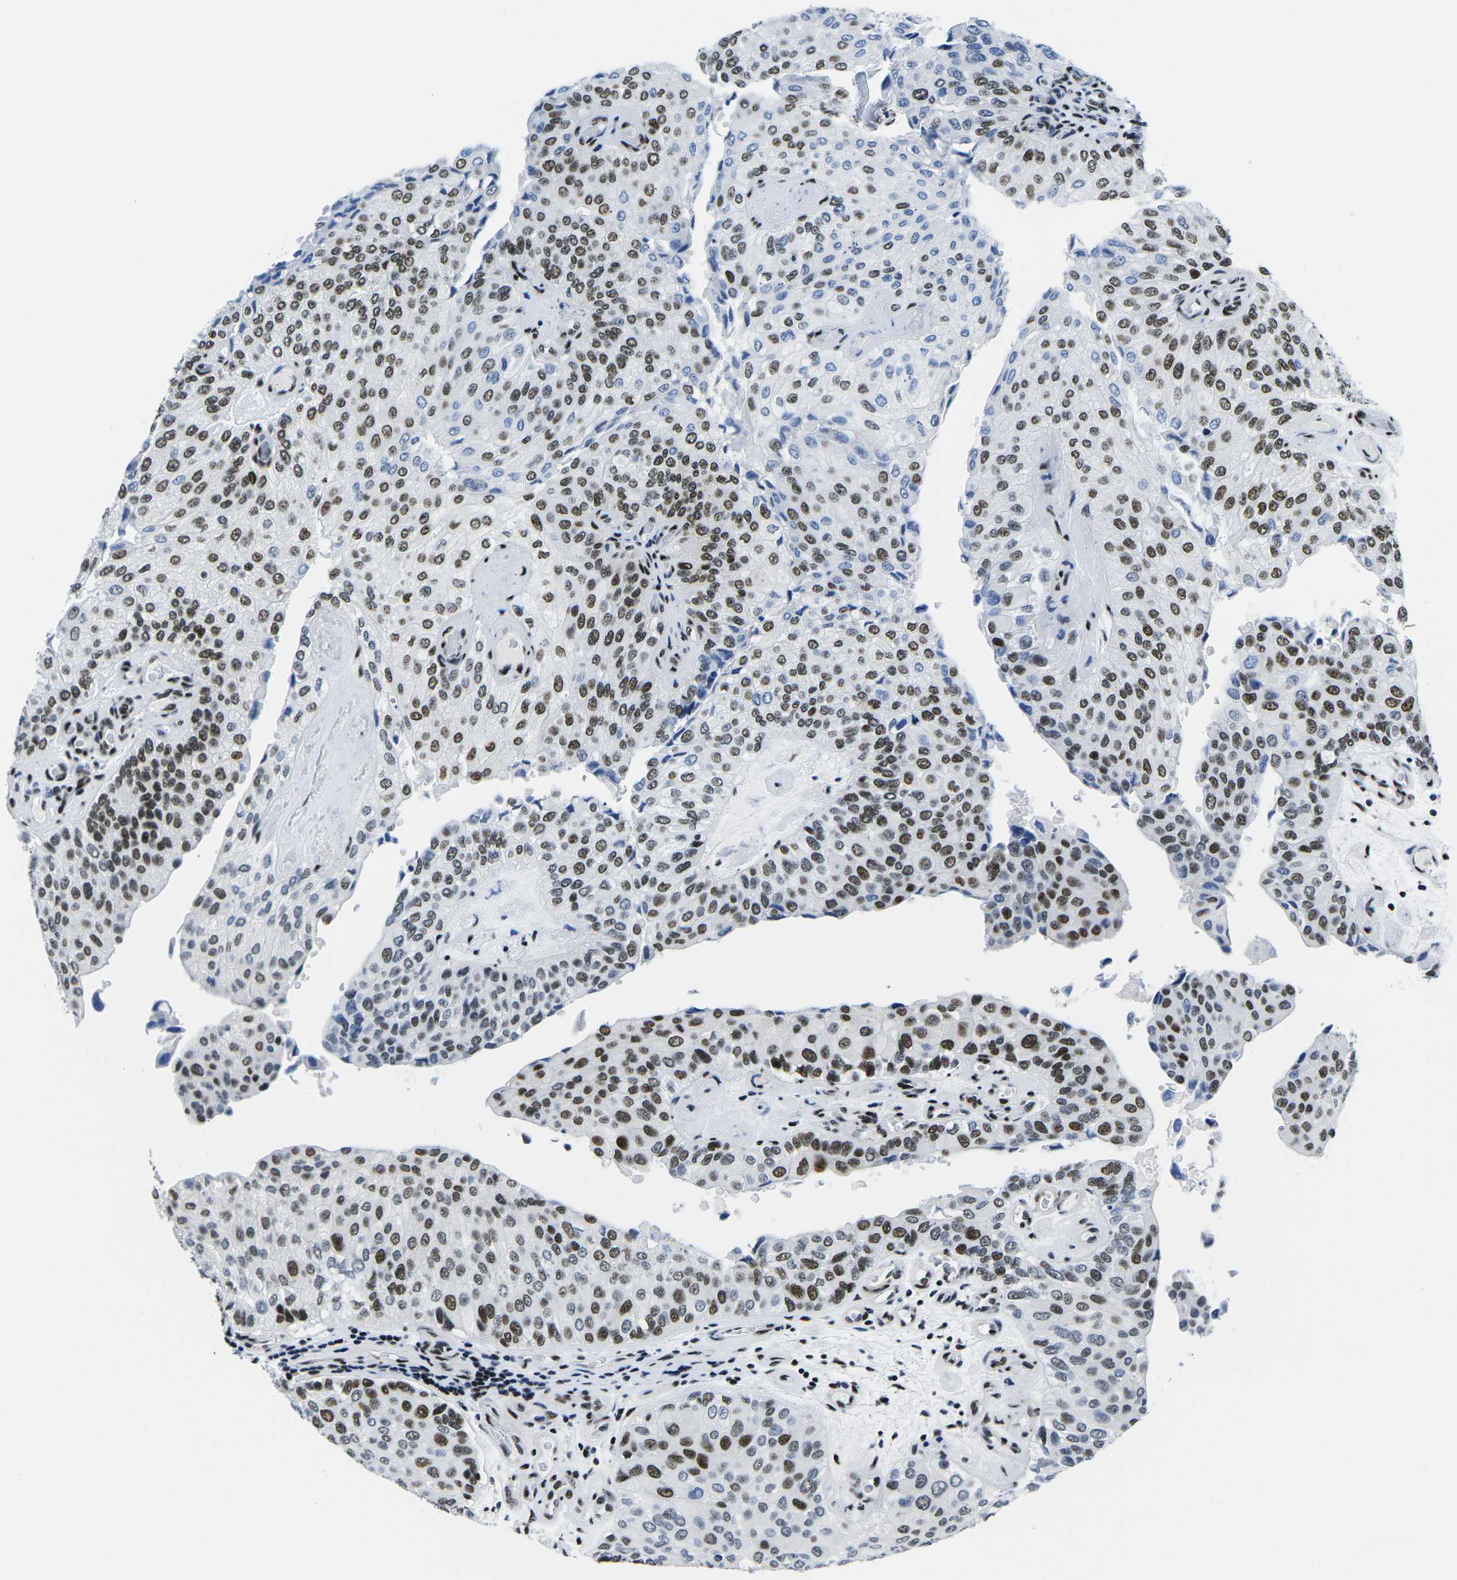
{"staining": {"intensity": "moderate", "quantity": "25%-75%", "location": "nuclear"}, "tissue": "urothelial cancer", "cell_type": "Tumor cells", "image_type": "cancer", "snomed": [{"axis": "morphology", "description": "Urothelial carcinoma, High grade"}, {"axis": "topography", "description": "Kidney"}, {"axis": "topography", "description": "Urinary bladder"}], "caption": "There is medium levels of moderate nuclear staining in tumor cells of urothelial carcinoma (high-grade), as demonstrated by immunohistochemical staining (brown color).", "gene": "ATF1", "patient": {"sex": "male", "age": 77}}